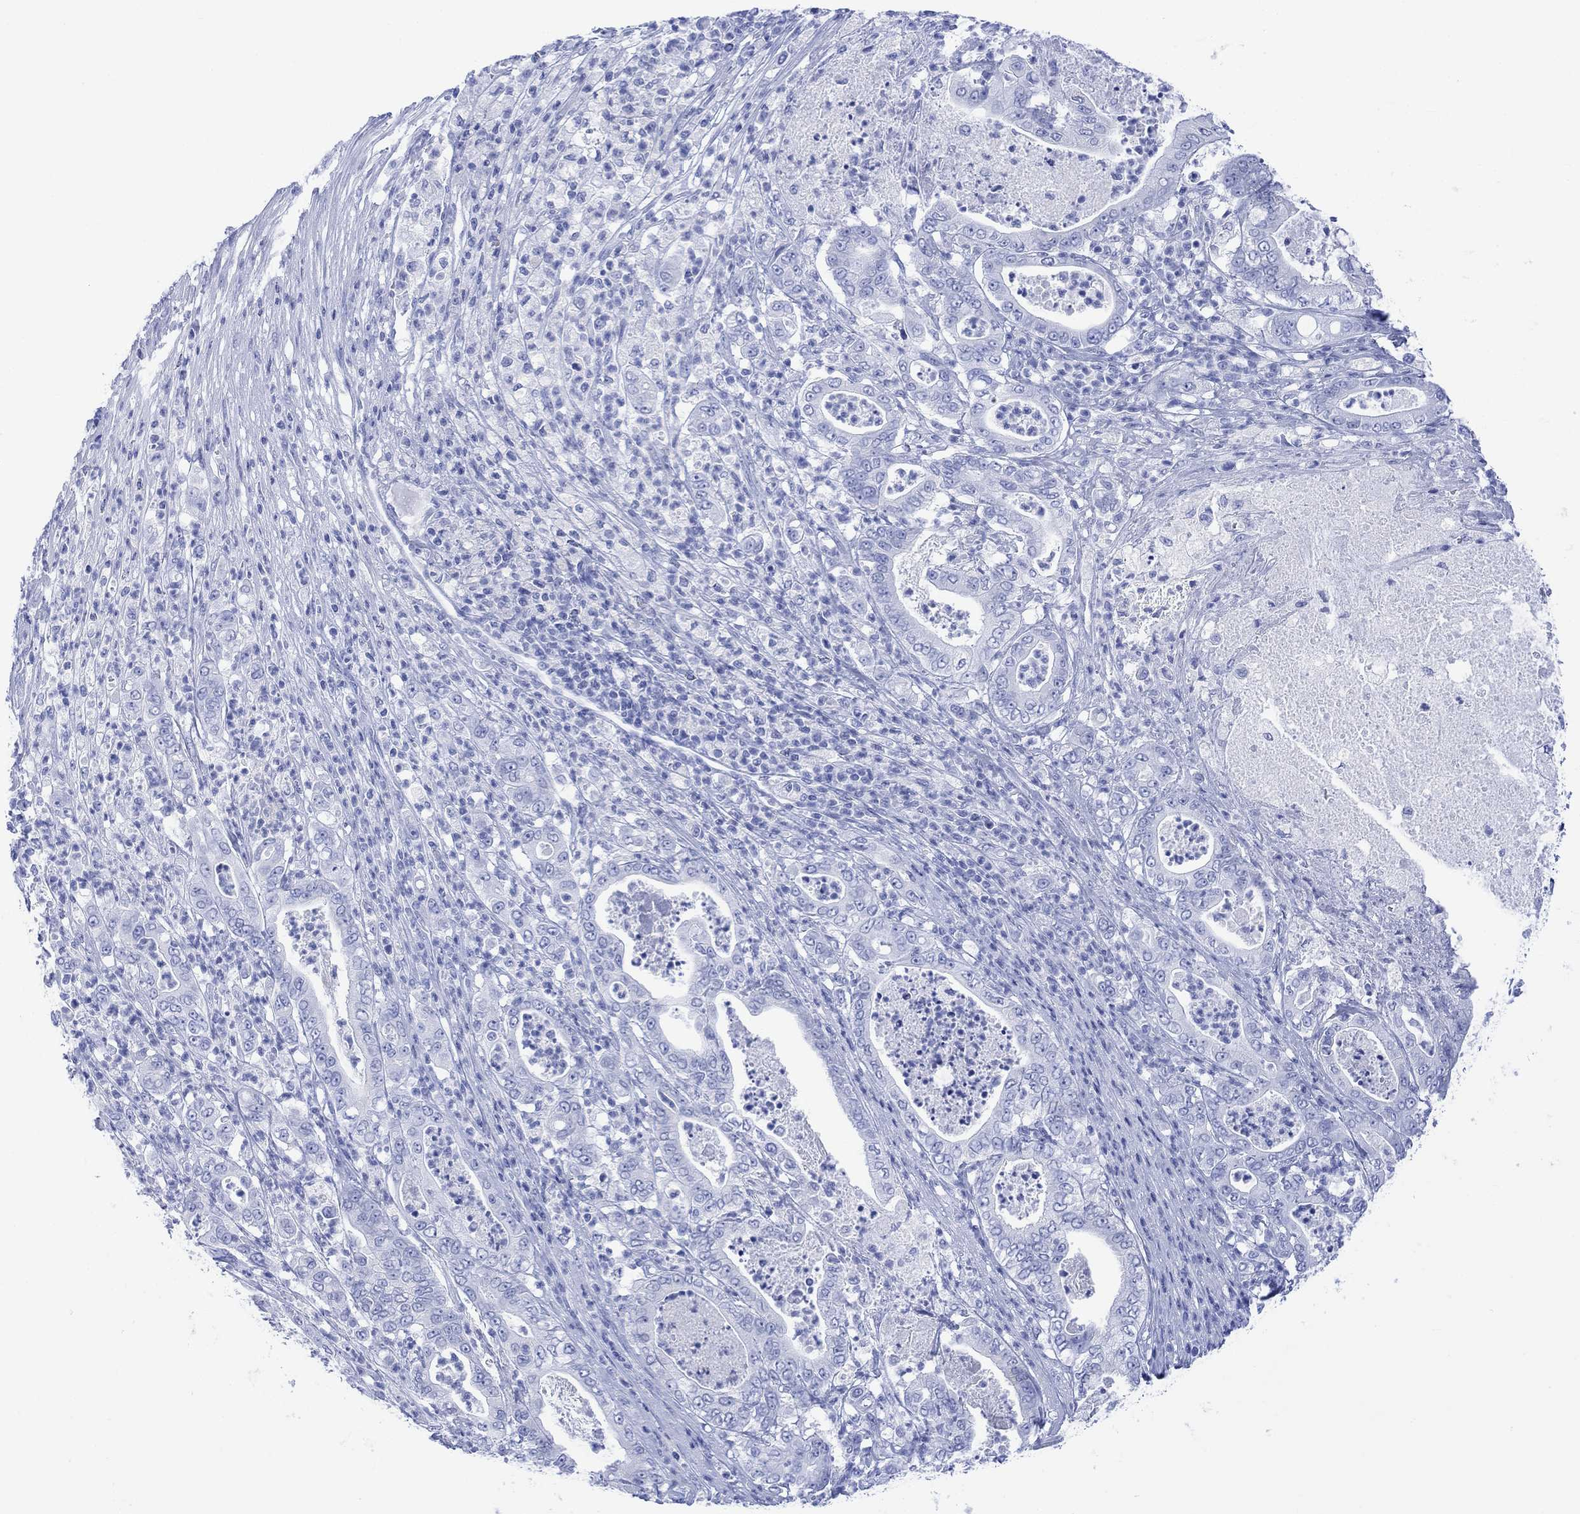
{"staining": {"intensity": "negative", "quantity": "none", "location": "none"}, "tissue": "pancreatic cancer", "cell_type": "Tumor cells", "image_type": "cancer", "snomed": [{"axis": "morphology", "description": "Adenocarcinoma, NOS"}, {"axis": "topography", "description": "Pancreas"}], "caption": "Tumor cells show no significant protein positivity in adenocarcinoma (pancreatic).", "gene": "CELF4", "patient": {"sex": "male", "age": 71}}